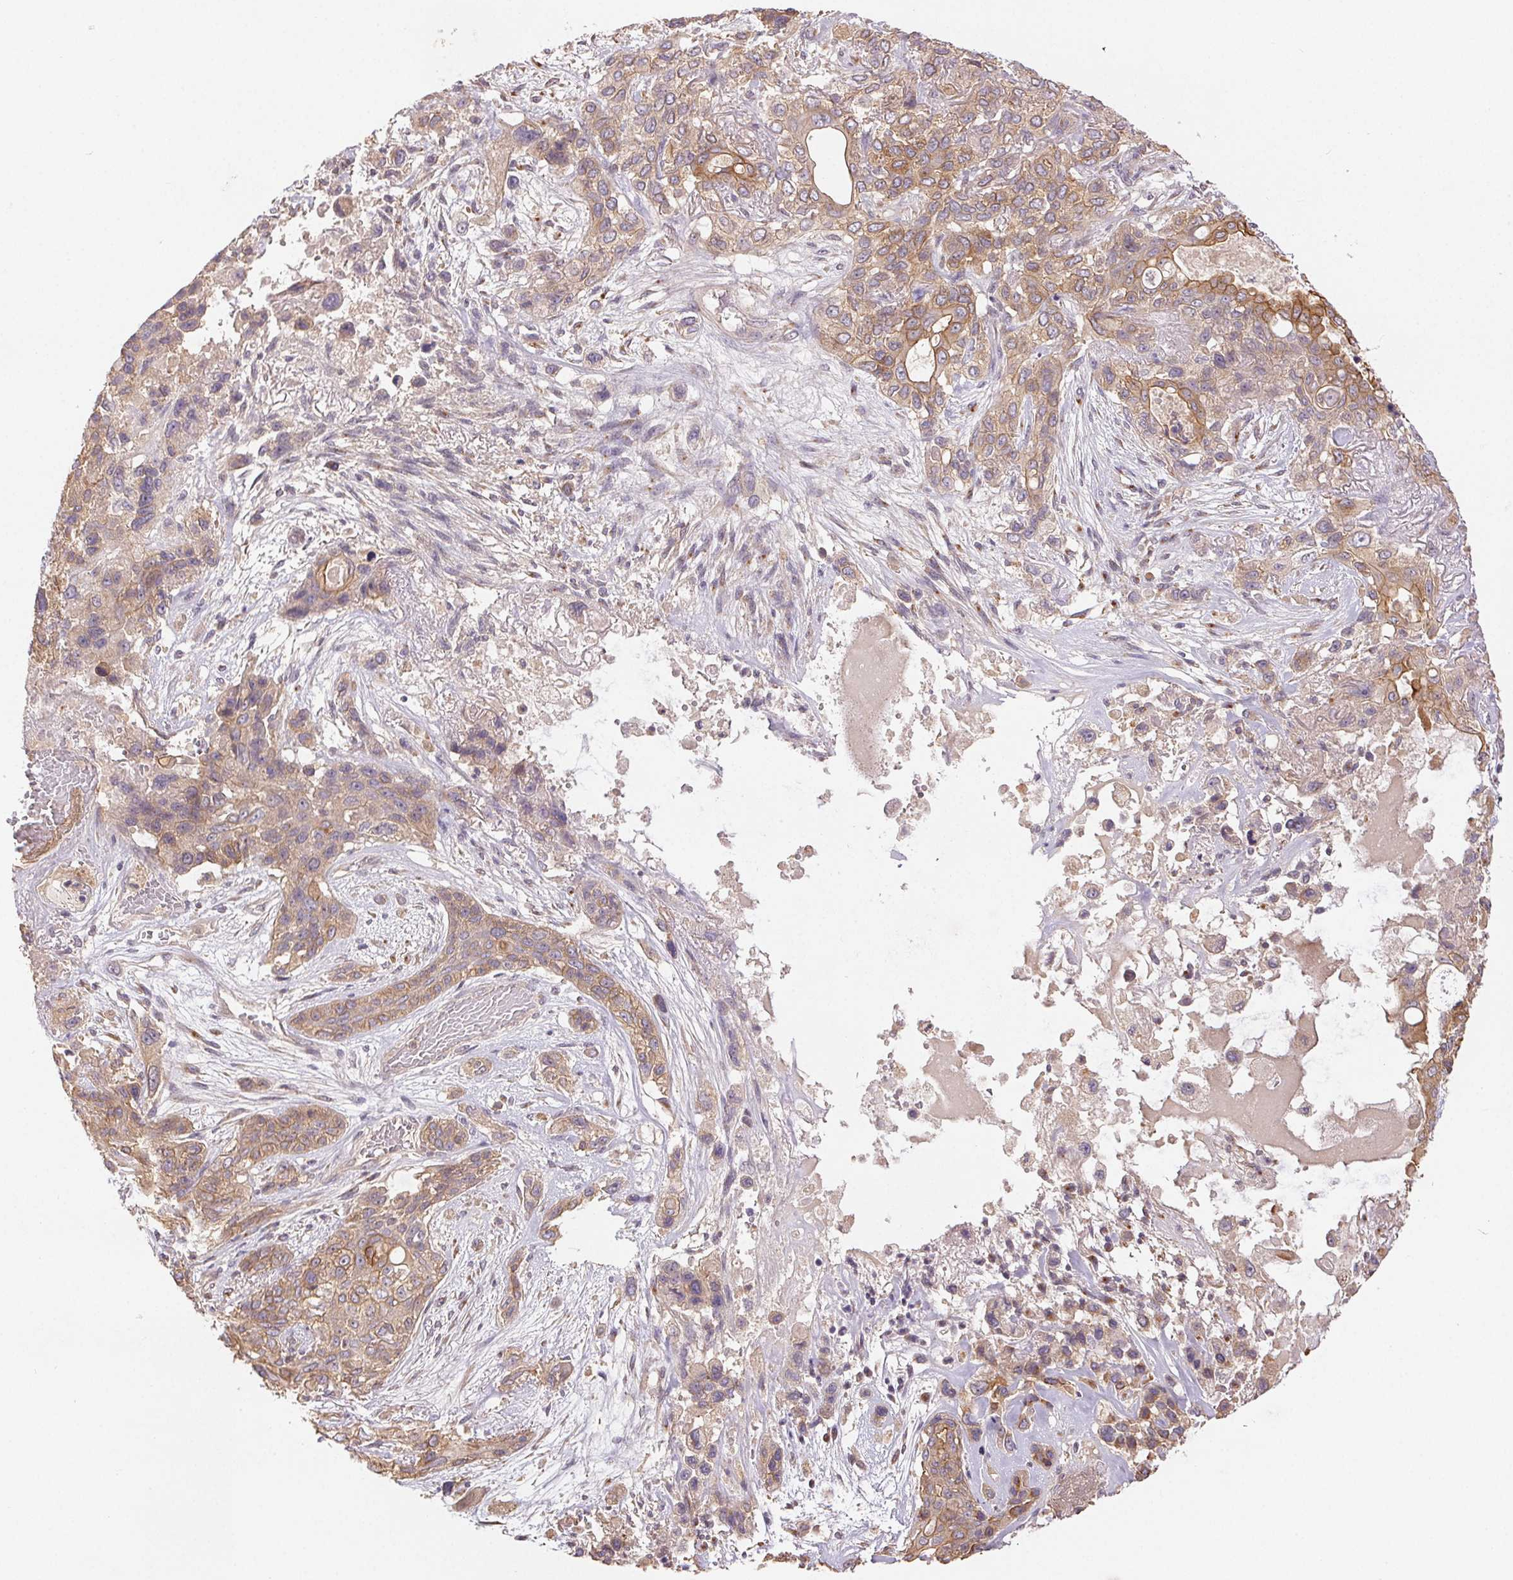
{"staining": {"intensity": "moderate", "quantity": ">75%", "location": "cytoplasmic/membranous"}, "tissue": "lung cancer", "cell_type": "Tumor cells", "image_type": "cancer", "snomed": [{"axis": "morphology", "description": "Squamous cell carcinoma, NOS"}, {"axis": "topography", "description": "Lung"}], "caption": "Tumor cells show medium levels of moderate cytoplasmic/membranous staining in about >75% of cells in human squamous cell carcinoma (lung).", "gene": "MAPKAPK2", "patient": {"sex": "female", "age": 70}}